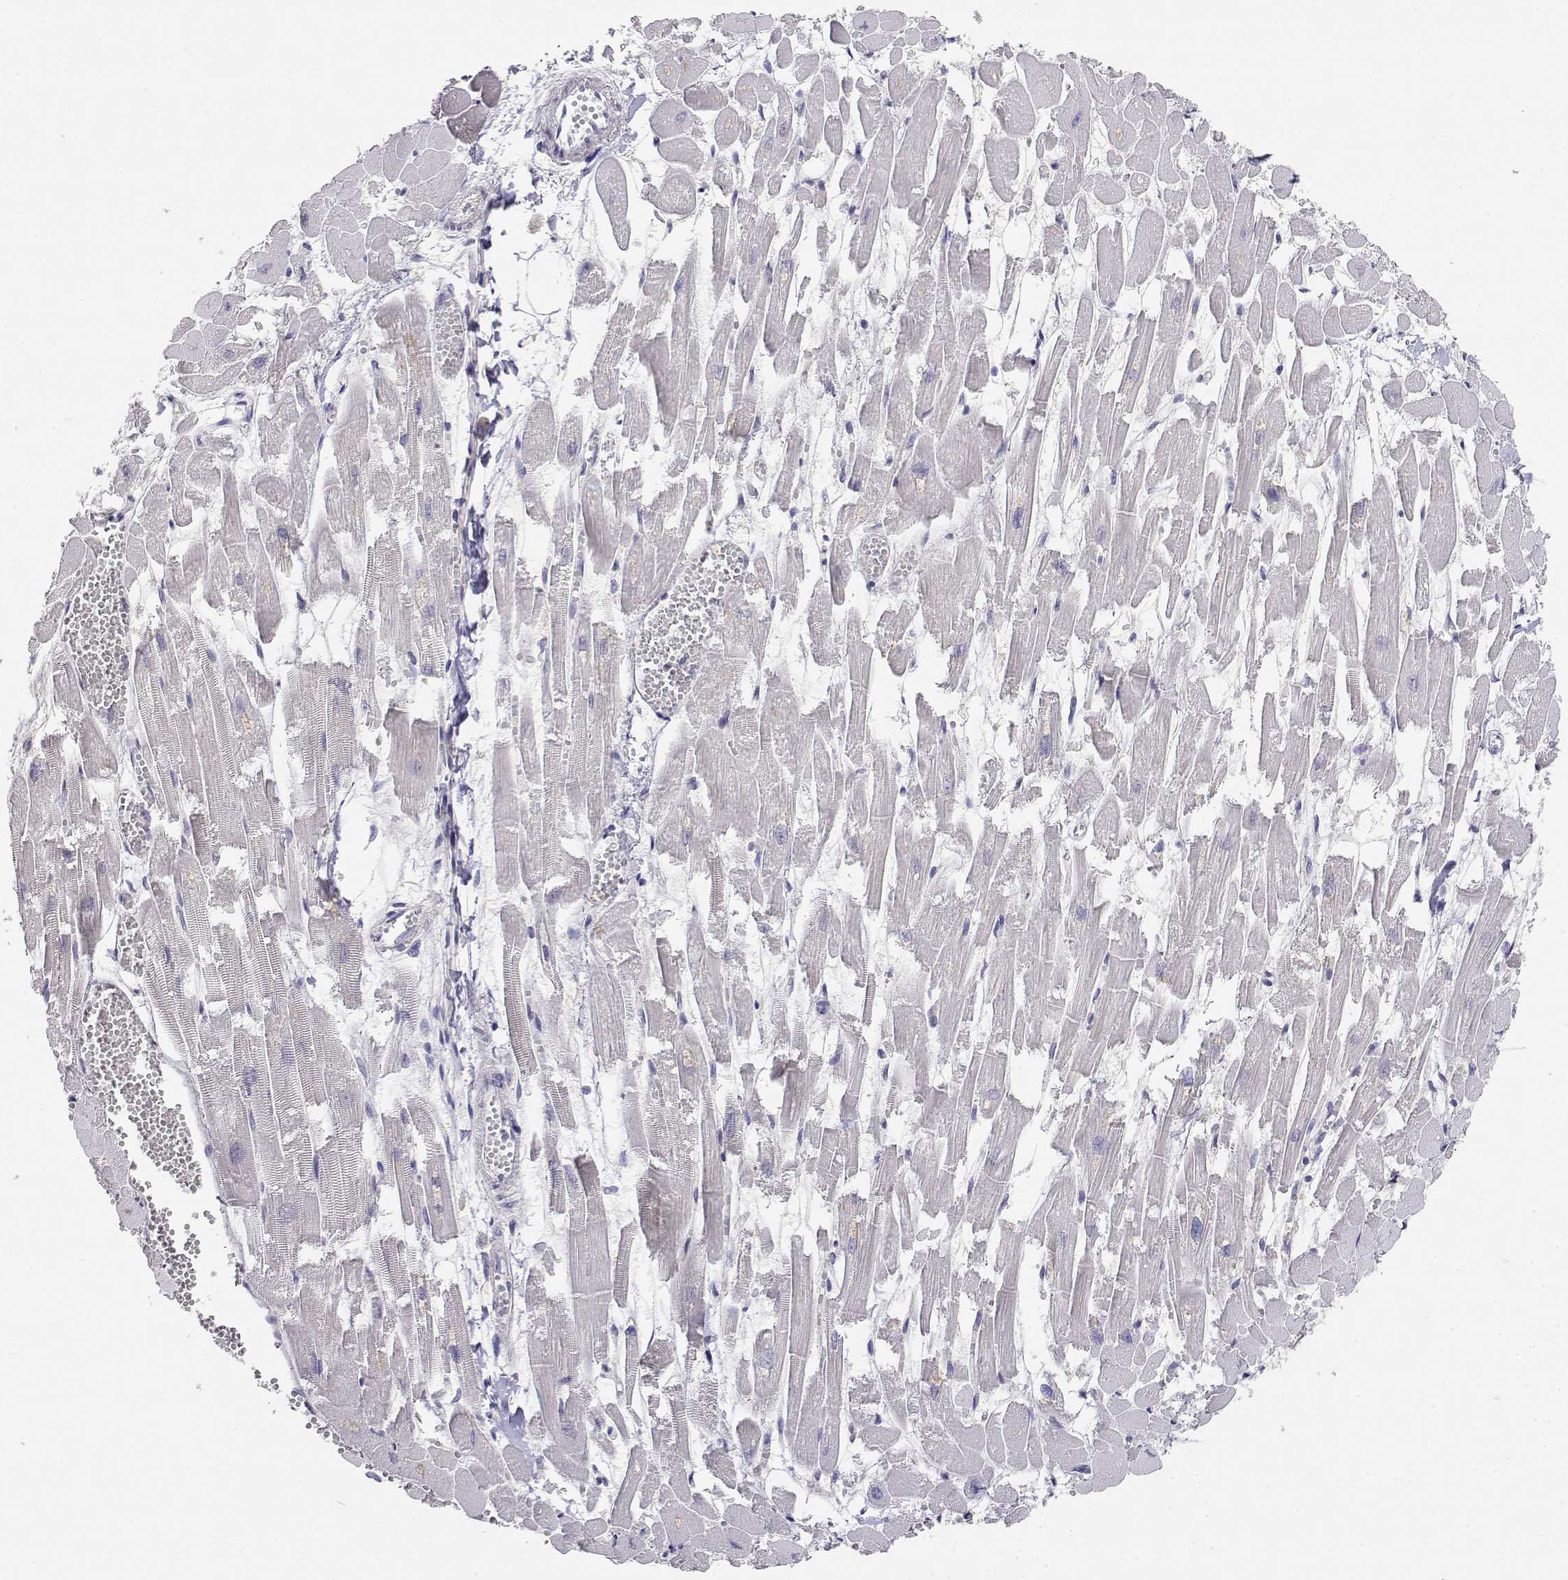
{"staining": {"intensity": "negative", "quantity": "none", "location": "none"}, "tissue": "heart muscle", "cell_type": "Cardiomyocytes", "image_type": "normal", "snomed": [{"axis": "morphology", "description": "Normal tissue, NOS"}, {"axis": "topography", "description": "Heart"}], "caption": "A micrograph of heart muscle stained for a protein demonstrates no brown staining in cardiomyocytes.", "gene": "ADA", "patient": {"sex": "female", "age": 52}}